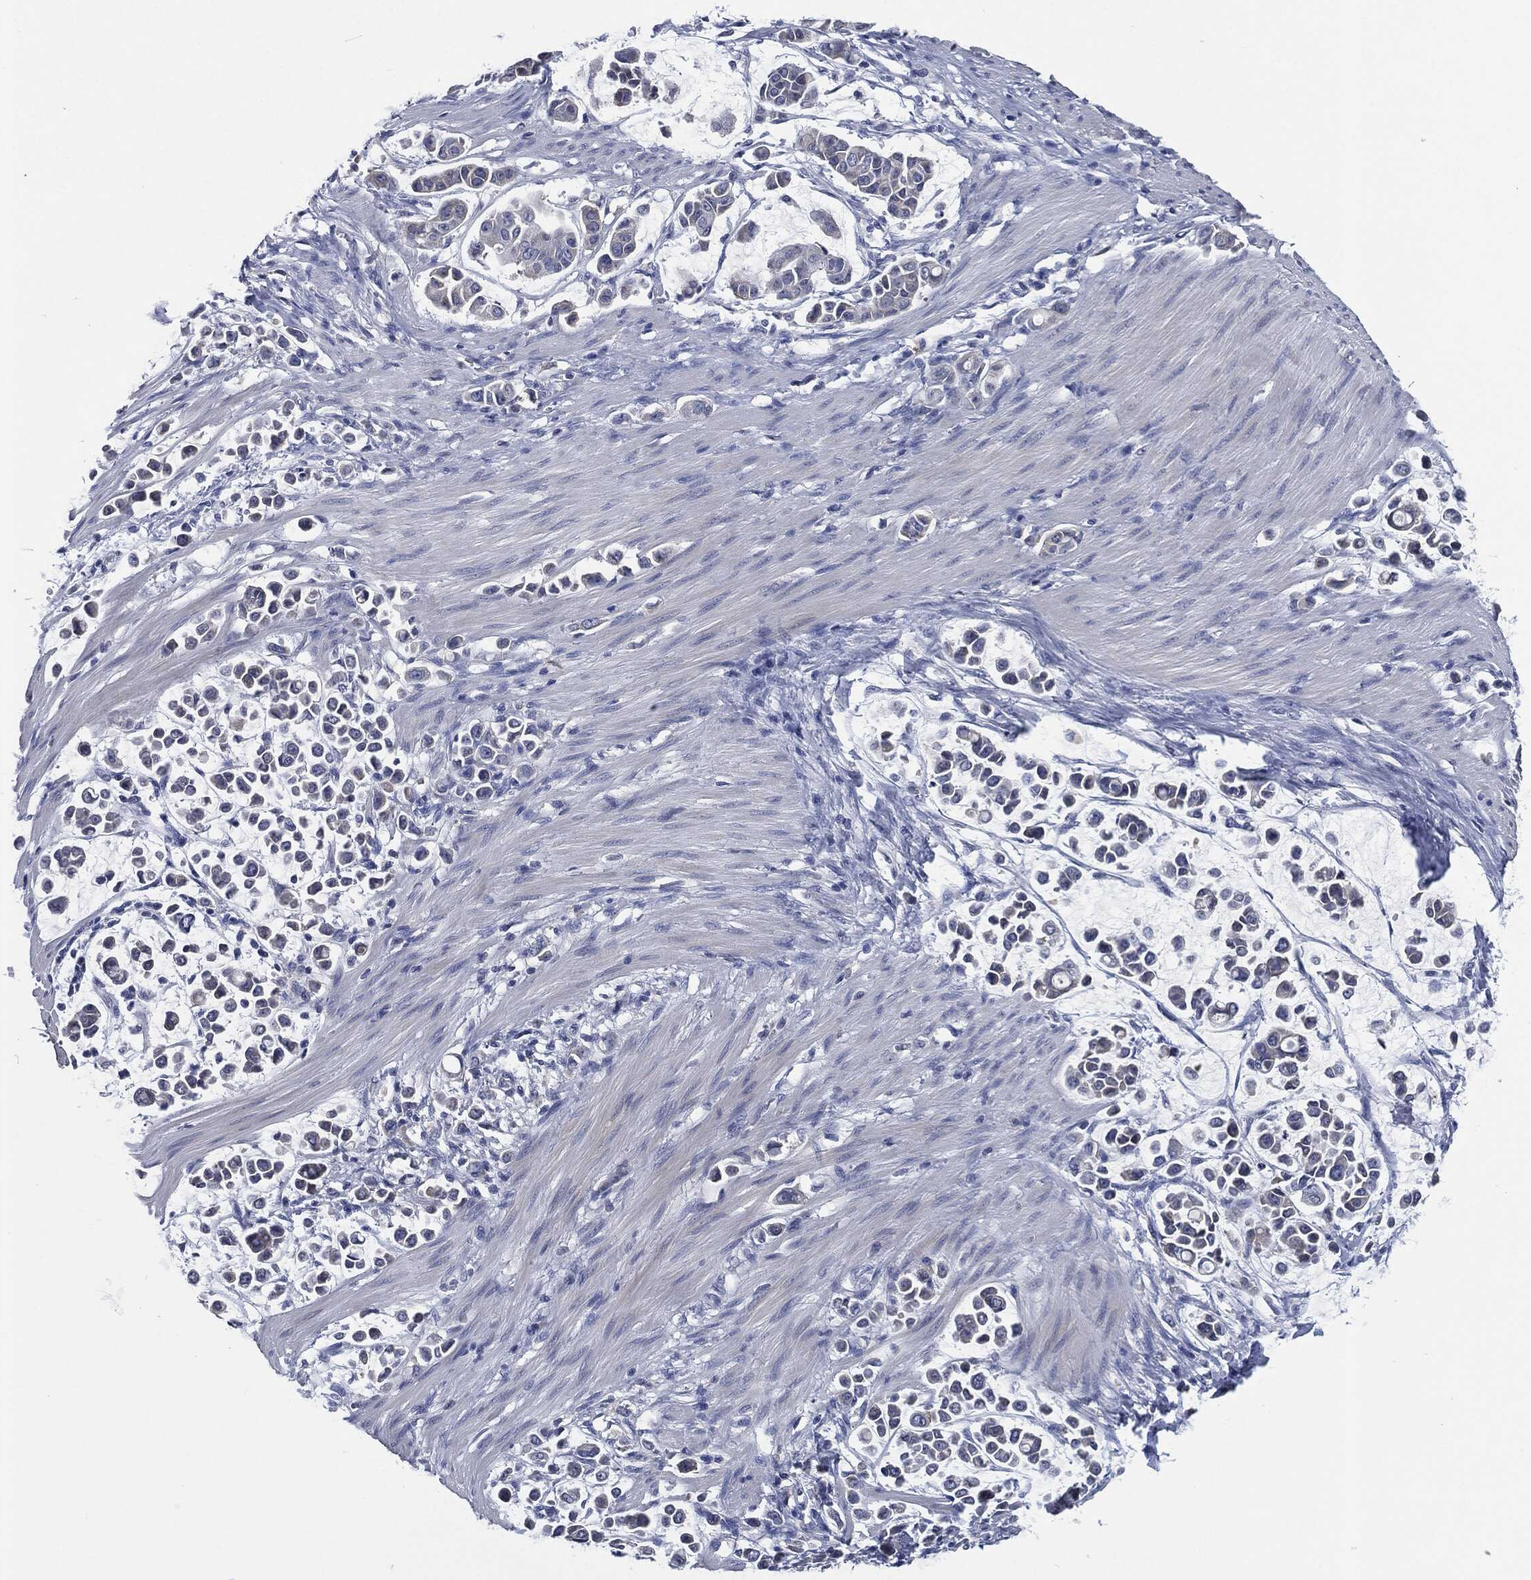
{"staining": {"intensity": "negative", "quantity": "none", "location": "none"}, "tissue": "stomach cancer", "cell_type": "Tumor cells", "image_type": "cancer", "snomed": [{"axis": "morphology", "description": "Adenocarcinoma, NOS"}, {"axis": "topography", "description": "Stomach"}], "caption": "Tumor cells show no significant staining in stomach cancer. (Stains: DAB (3,3'-diaminobenzidine) immunohistochemistry with hematoxylin counter stain, Microscopy: brightfield microscopy at high magnification).", "gene": "IL2RG", "patient": {"sex": "male", "age": 82}}